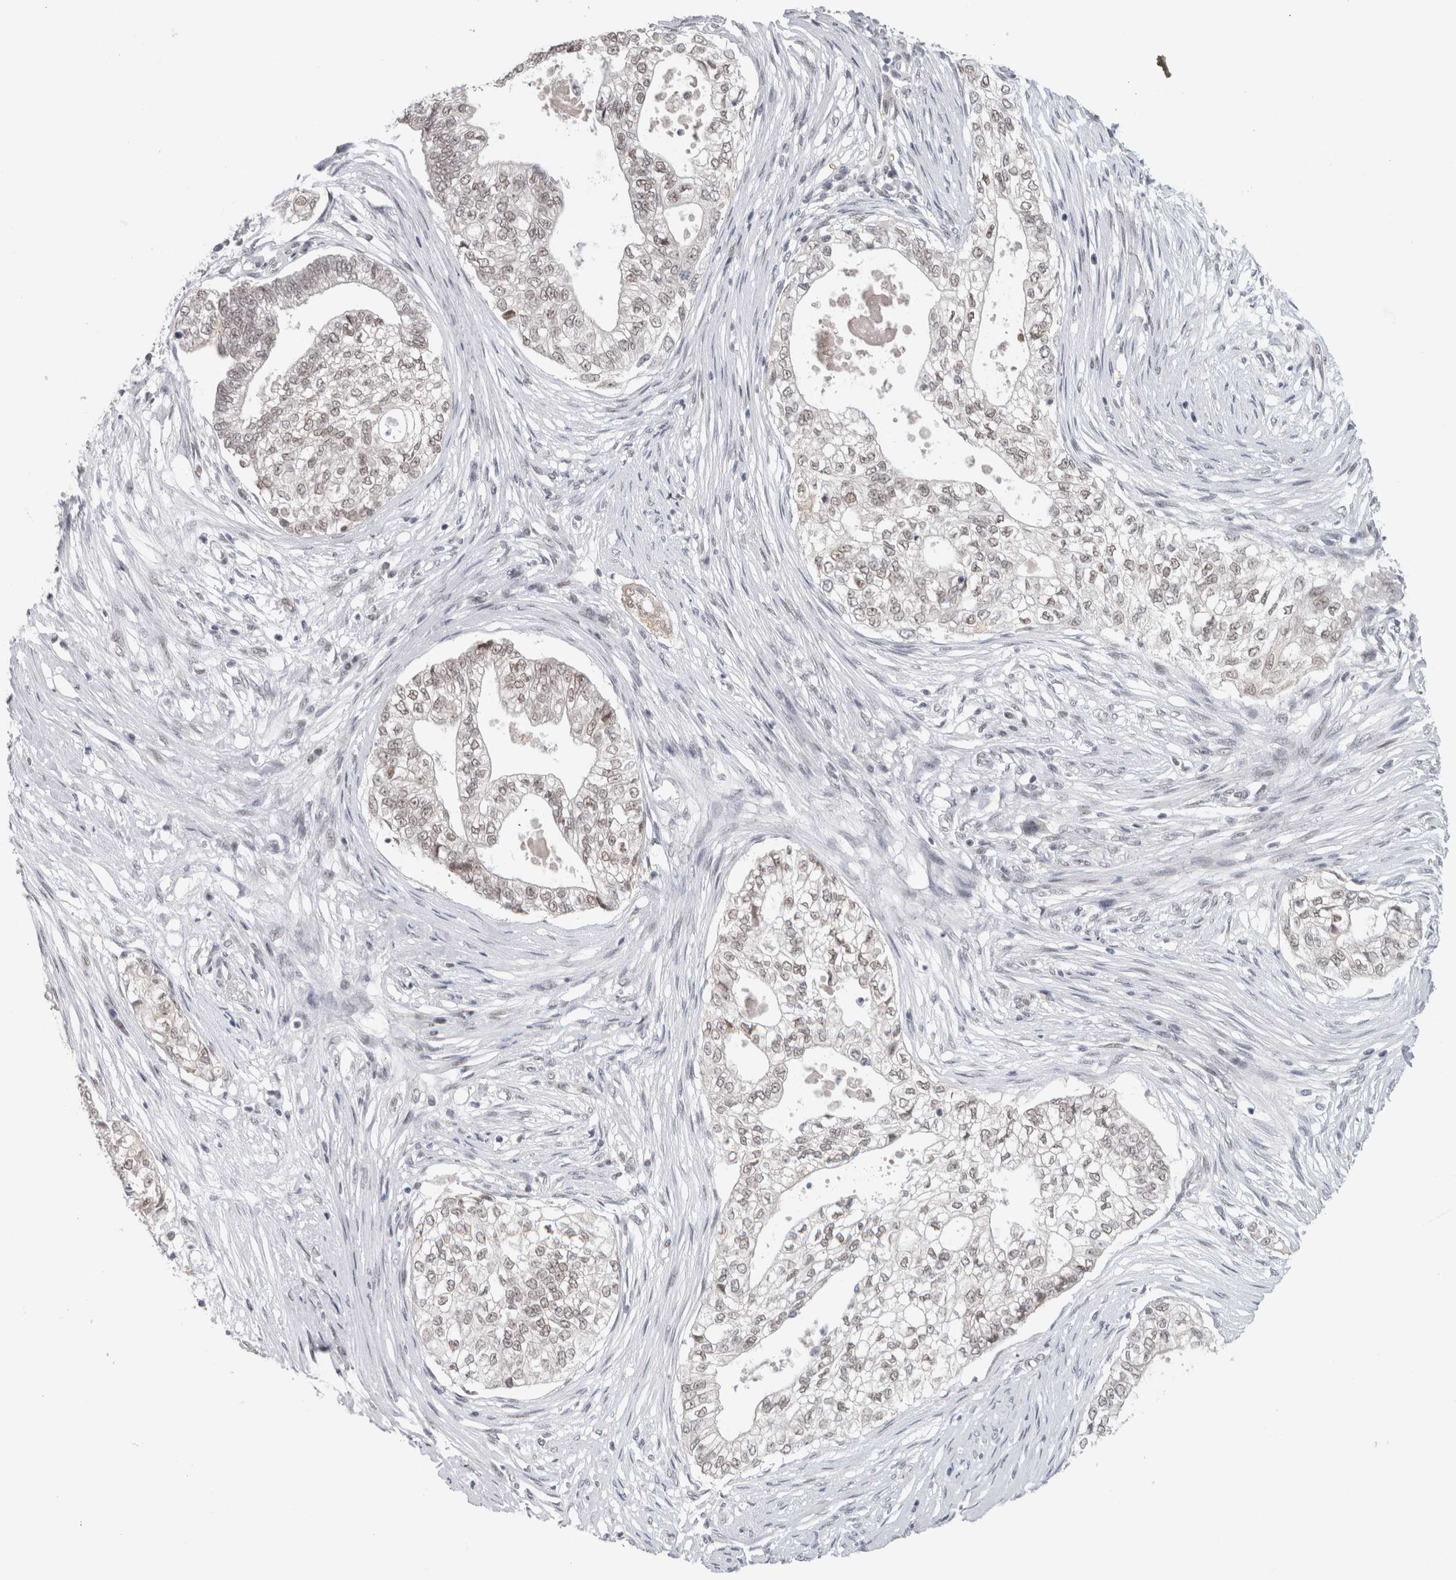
{"staining": {"intensity": "weak", "quantity": "25%-75%", "location": "nuclear"}, "tissue": "pancreatic cancer", "cell_type": "Tumor cells", "image_type": "cancer", "snomed": [{"axis": "morphology", "description": "Adenocarcinoma, NOS"}, {"axis": "topography", "description": "Pancreas"}], "caption": "High-magnification brightfield microscopy of pancreatic adenocarcinoma stained with DAB (brown) and counterstained with hematoxylin (blue). tumor cells exhibit weak nuclear staining is seen in about25%-75% of cells.", "gene": "PRXL2A", "patient": {"sex": "male", "age": 72}}